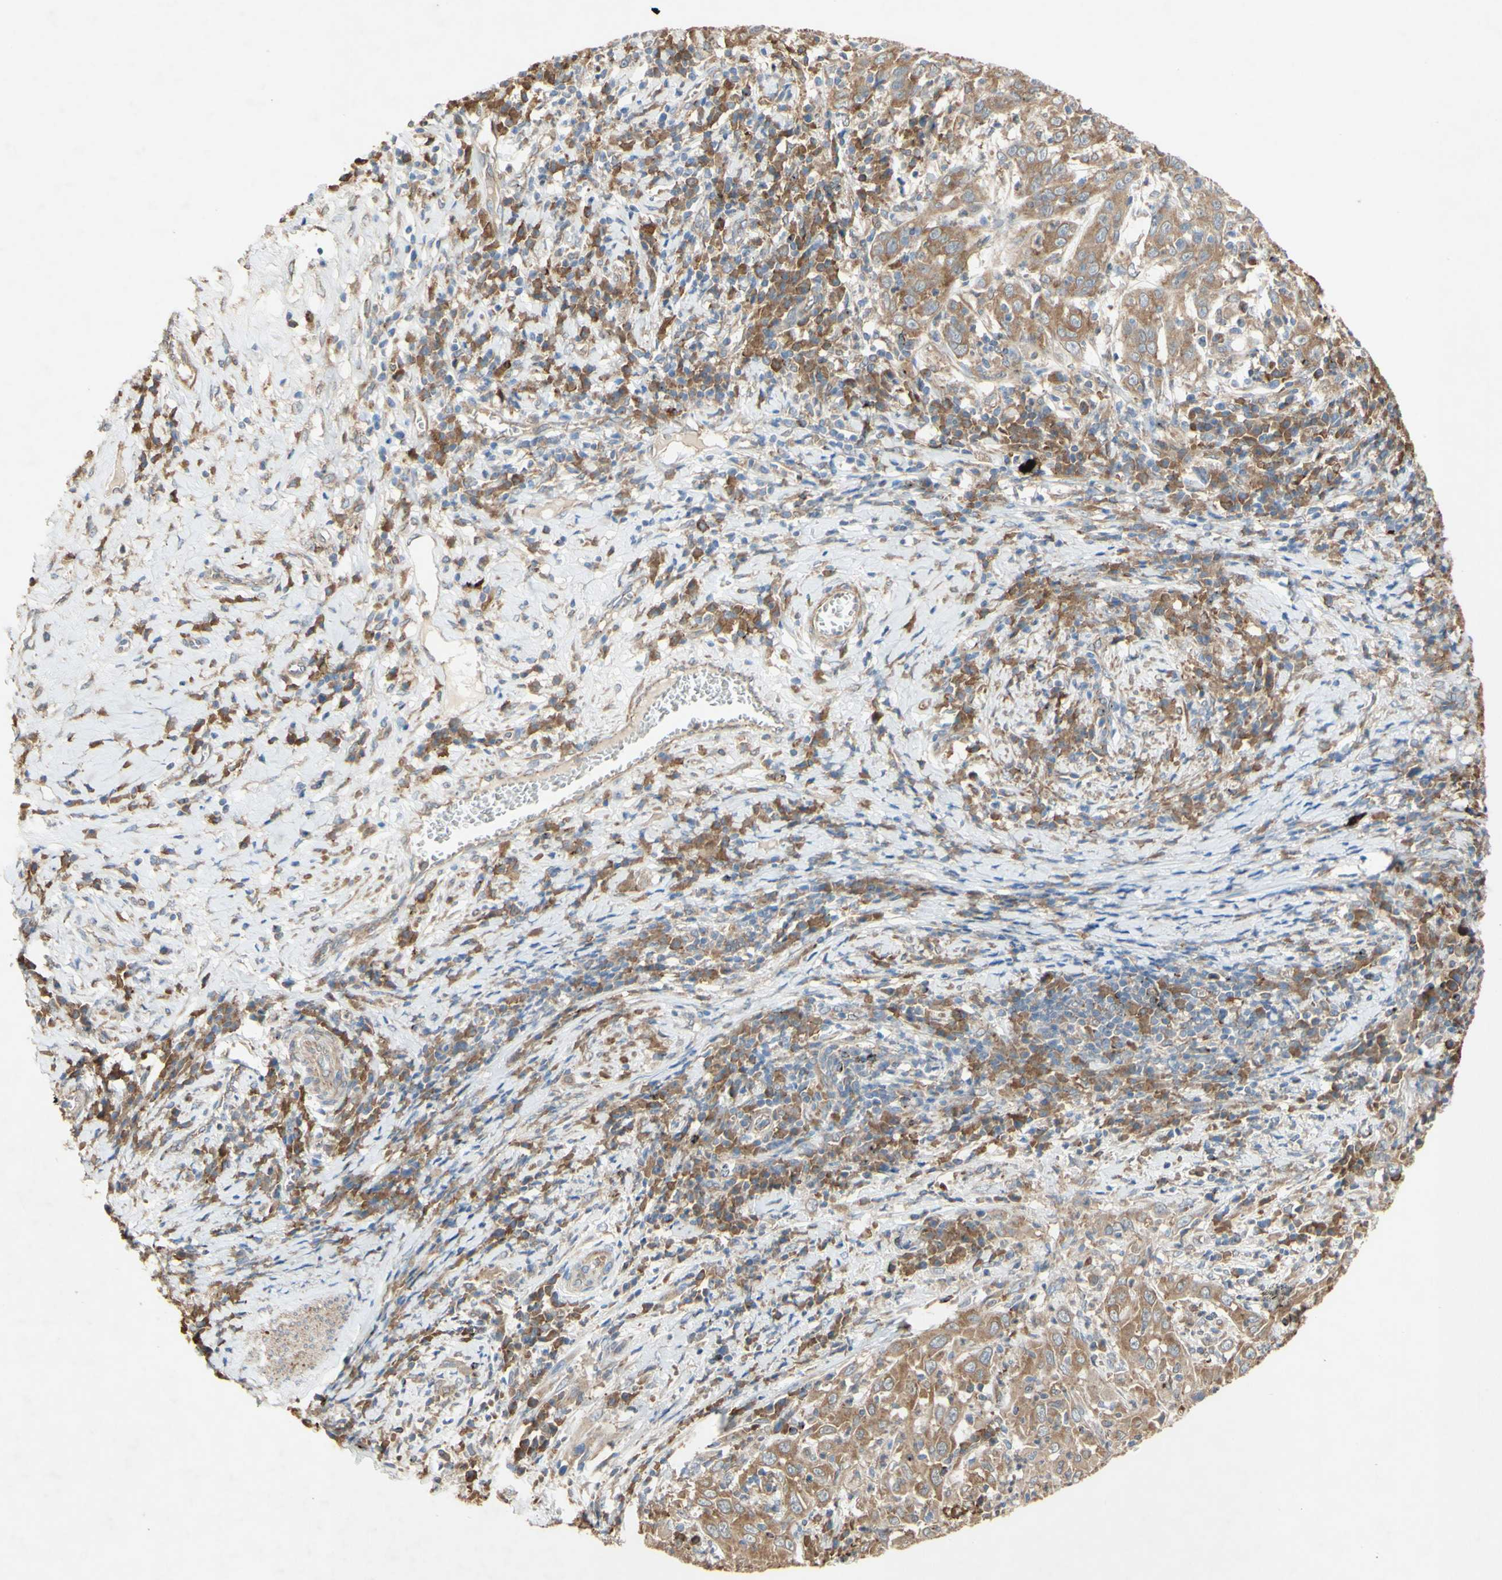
{"staining": {"intensity": "moderate", "quantity": ">75%", "location": "cytoplasmic/membranous"}, "tissue": "cervical cancer", "cell_type": "Tumor cells", "image_type": "cancer", "snomed": [{"axis": "morphology", "description": "Squamous cell carcinoma, NOS"}, {"axis": "topography", "description": "Cervix"}], "caption": "This image reveals IHC staining of human cervical cancer (squamous cell carcinoma), with medium moderate cytoplasmic/membranous positivity in about >75% of tumor cells.", "gene": "PDGFB", "patient": {"sex": "female", "age": 46}}